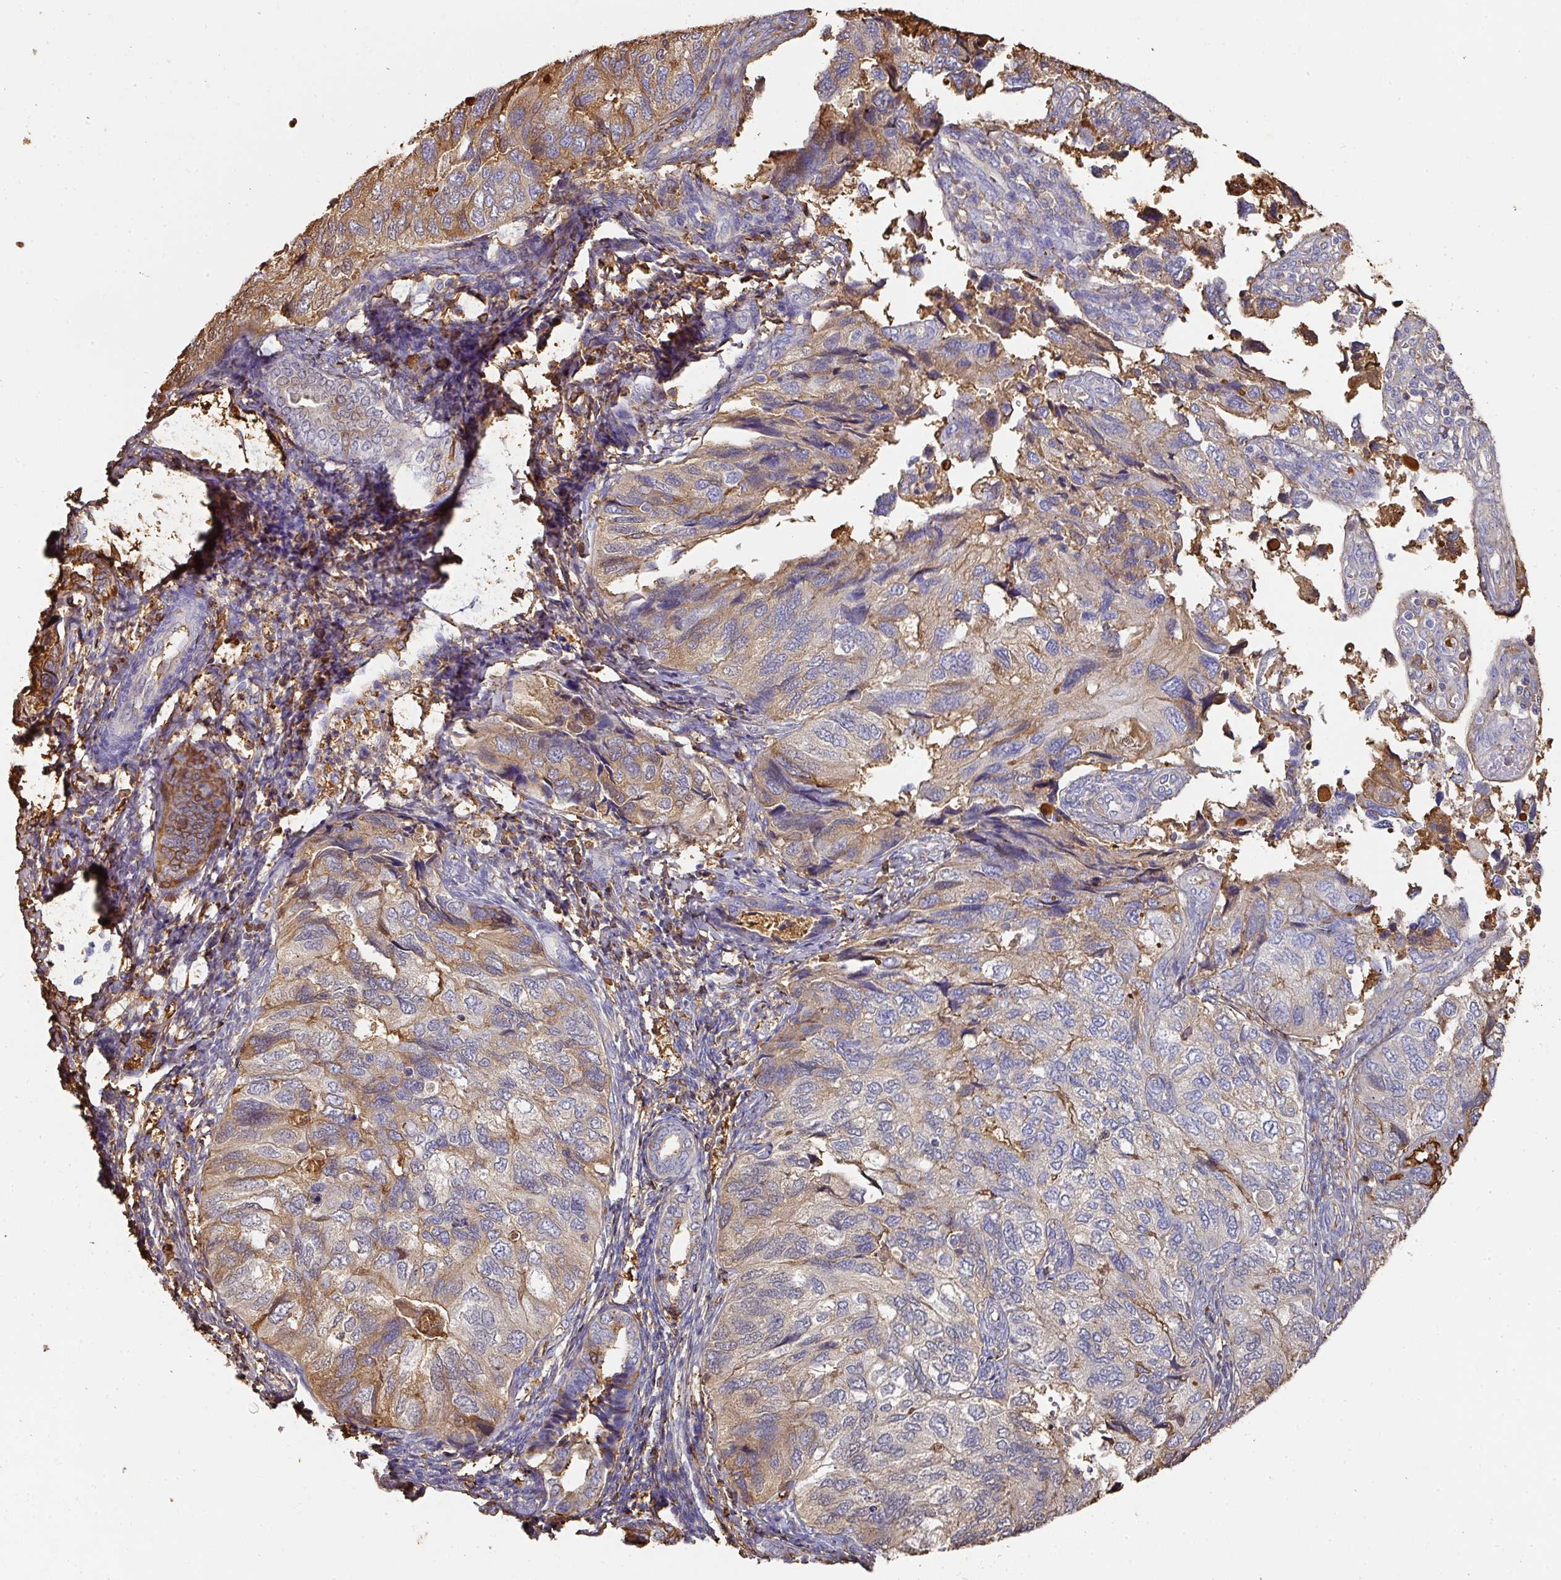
{"staining": {"intensity": "weak", "quantity": "25%-75%", "location": "cytoplasmic/membranous"}, "tissue": "endometrial cancer", "cell_type": "Tumor cells", "image_type": "cancer", "snomed": [{"axis": "morphology", "description": "Carcinoma, NOS"}, {"axis": "topography", "description": "Uterus"}], "caption": "Immunohistochemical staining of human endometrial cancer displays low levels of weak cytoplasmic/membranous protein staining in approximately 25%-75% of tumor cells. Nuclei are stained in blue.", "gene": "ALB", "patient": {"sex": "female", "age": 76}}